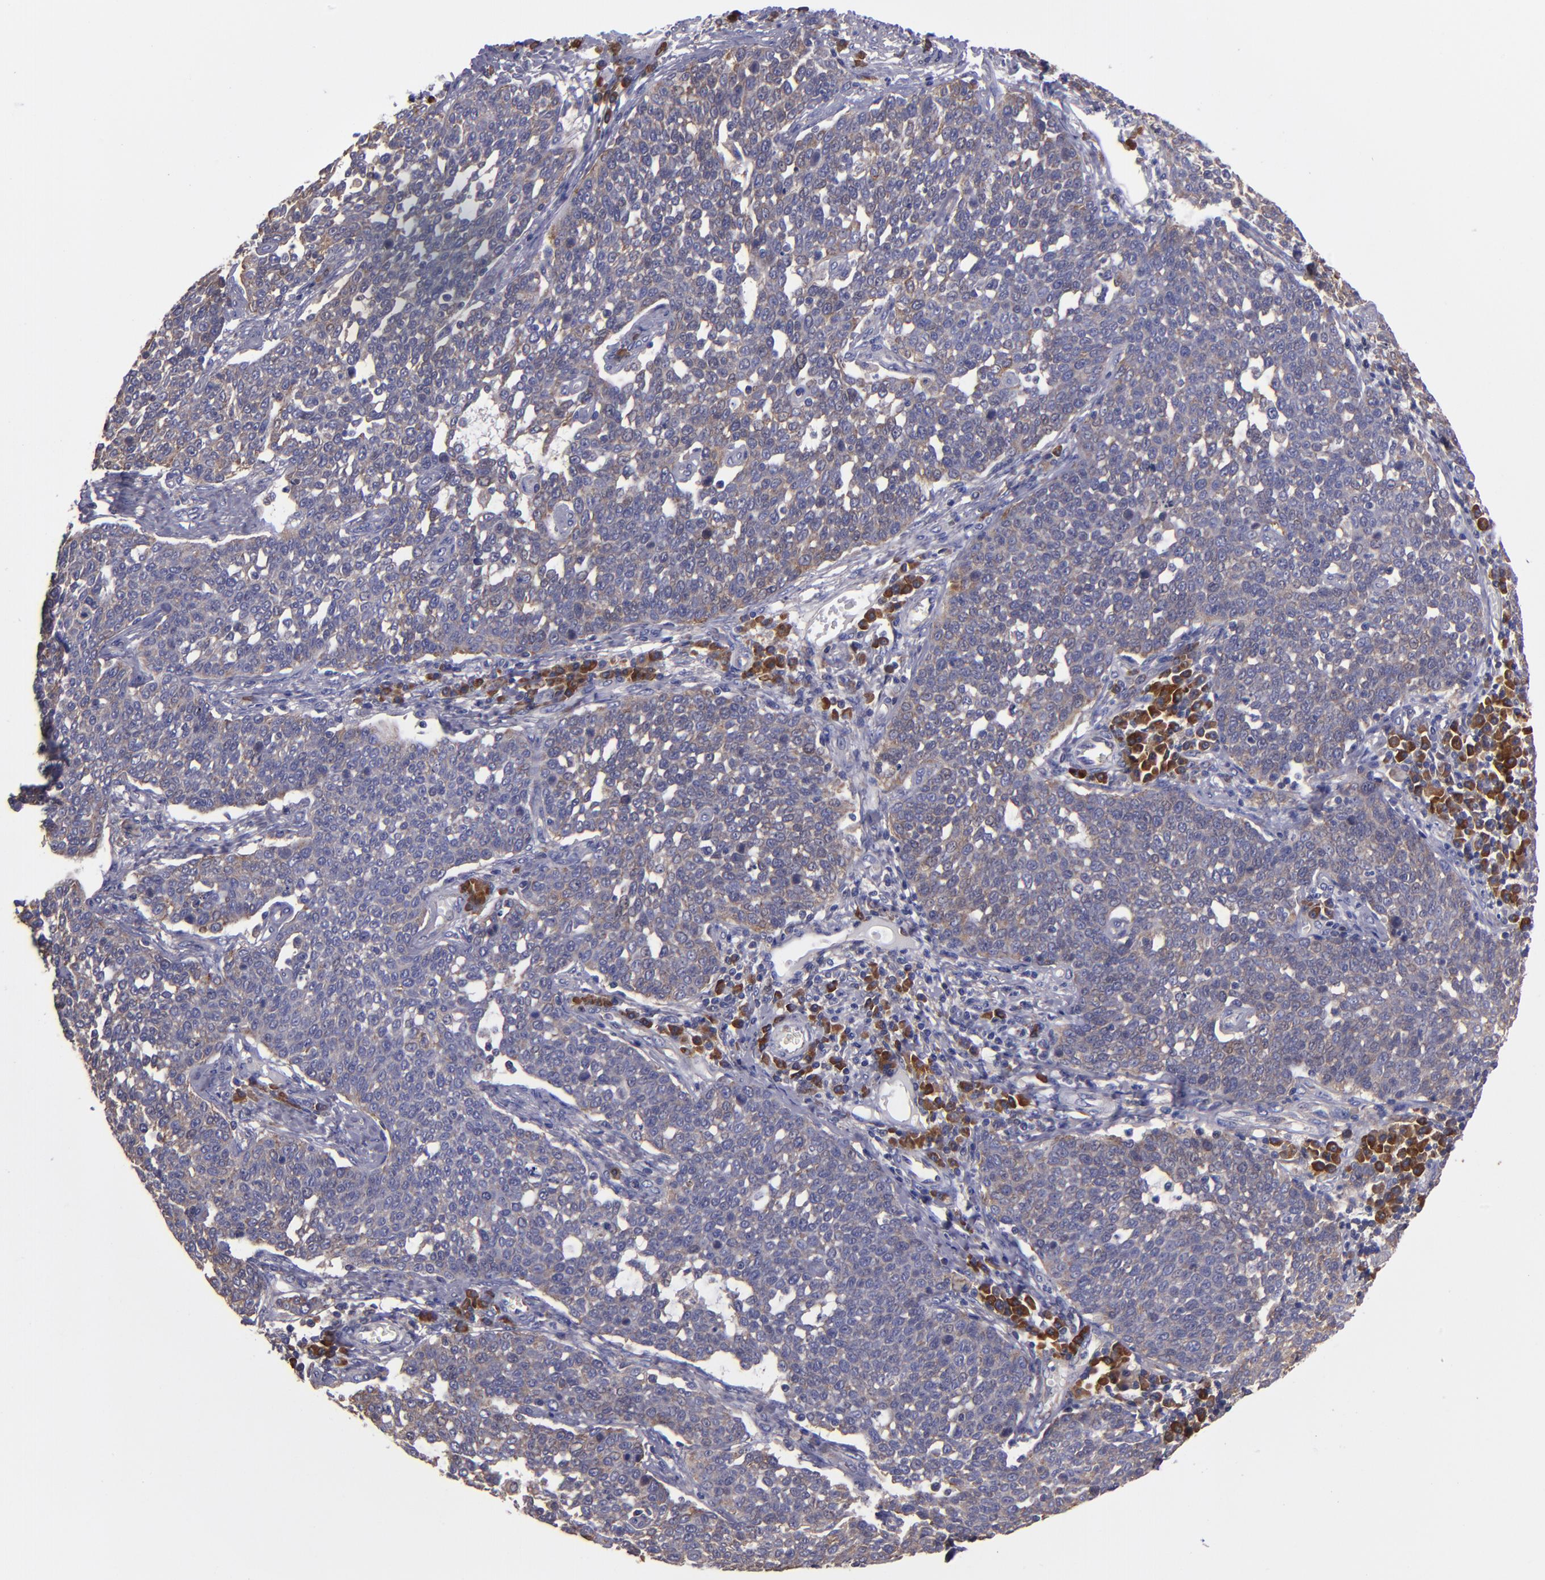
{"staining": {"intensity": "weak", "quantity": ">75%", "location": "cytoplasmic/membranous"}, "tissue": "cervical cancer", "cell_type": "Tumor cells", "image_type": "cancer", "snomed": [{"axis": "morphology", "description": "Squamous cell carcinoma, NOS"}, {"axis": "topography", "description": "Cervix"}], "caption": "IHC staining of cervical cancer (squamous cell carcinoma), which demonstrates low levels of weak cytoplasmic/membranous positivity in about >75% of tumor cells indicating weak cytoplasmic/membranous protein positivity. The staining was performed using DAB (3,3'-diaminobenzidine) (brown) for protein detection and nuclei were counterstained in hematoxylin (blue).", "gene": "CARS1", "patient": {"sex": "female", "age": 34}}